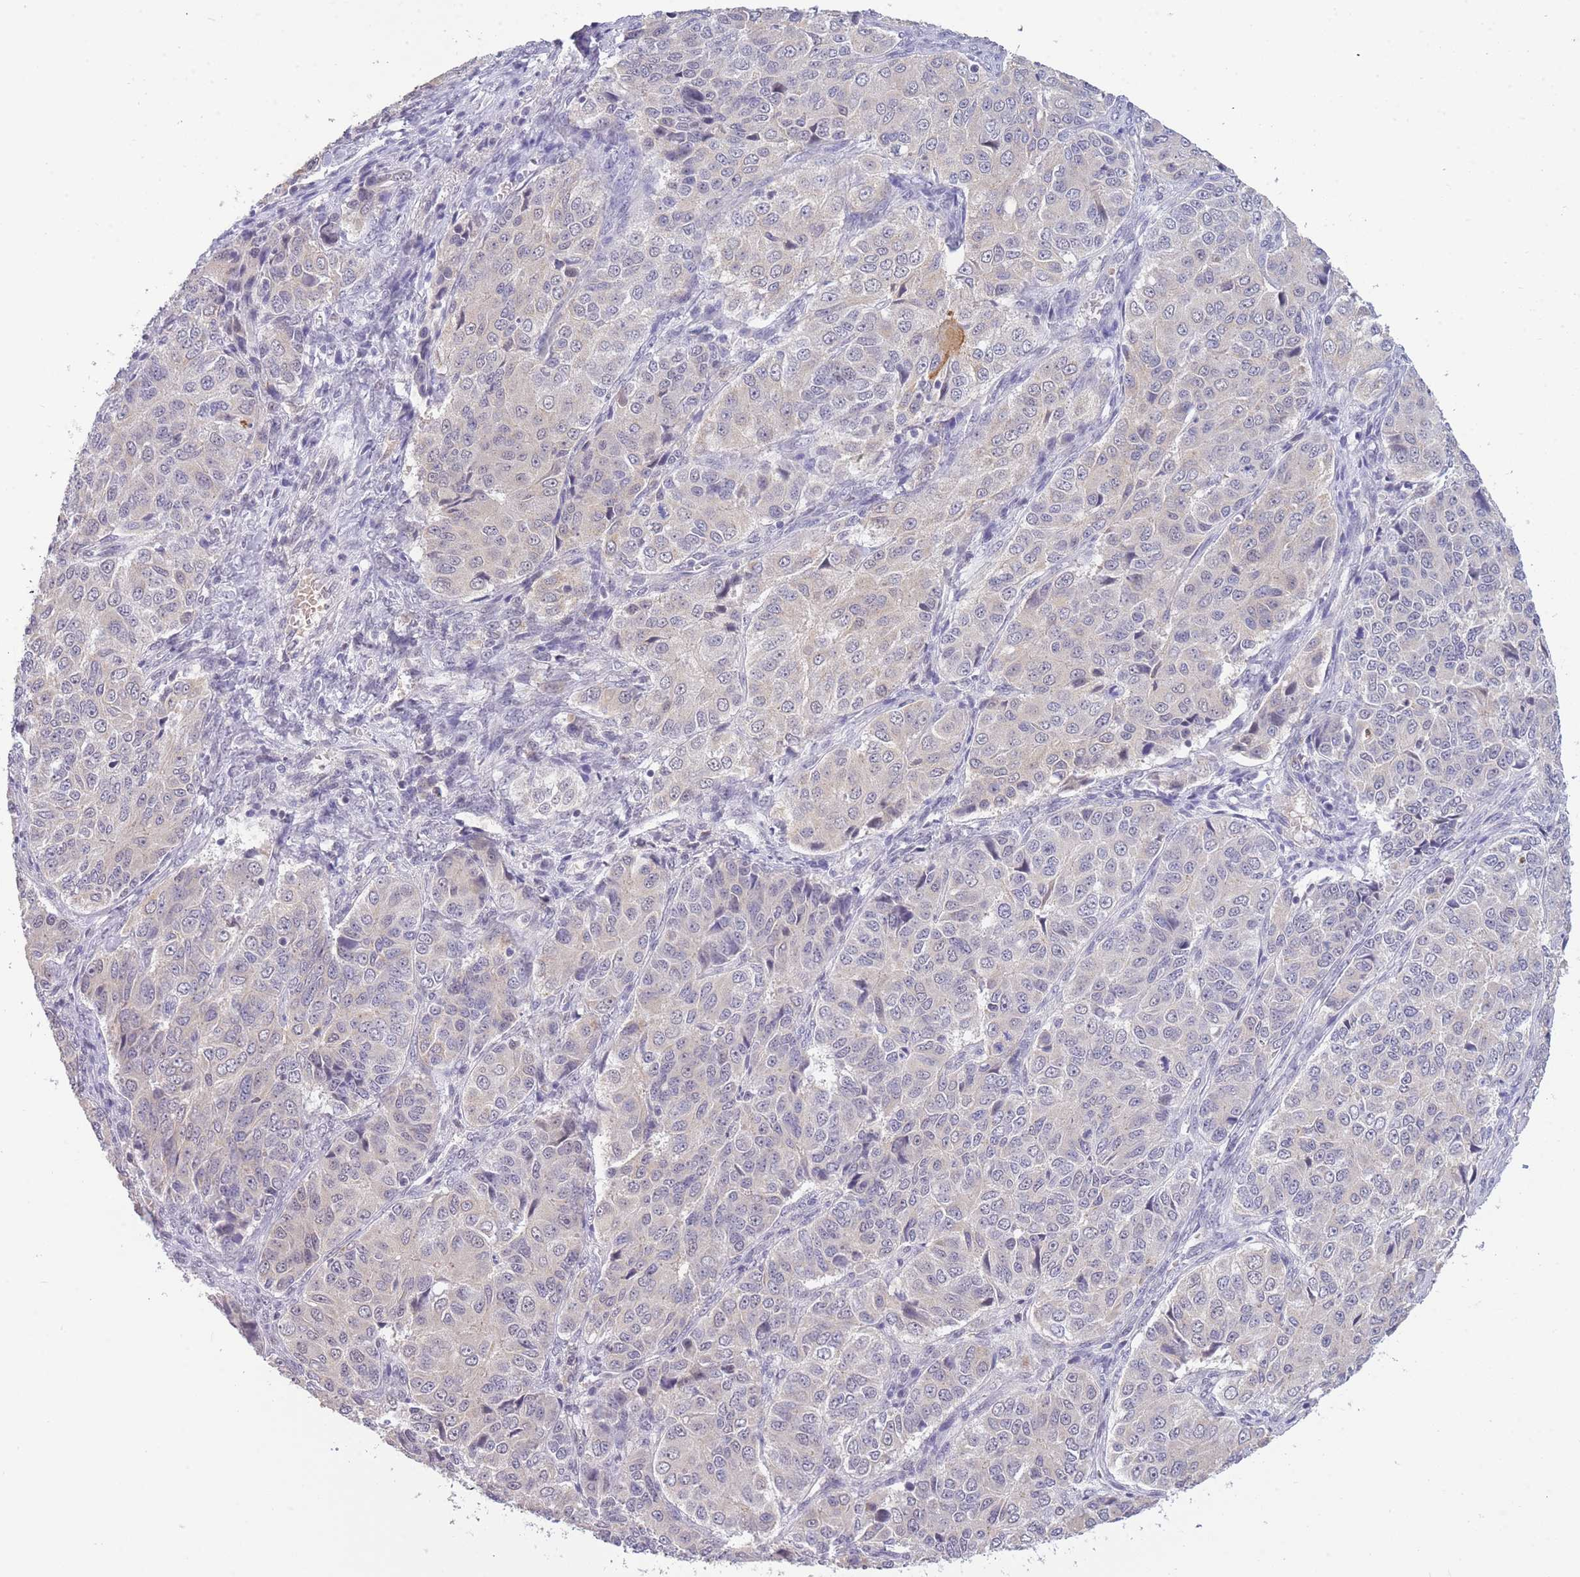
{"staining": {"intensity": "negative", "quantity": "none", "location": "none"}, "tissue": "ovarian cancer", "cell_type": "Tumor cells", "image_type": "cancer", "snomed": [{"axis": "morphology", "description": "Carcinoma, endometroid"}, {"axis": "topography", "description": "Ovary"}], "caption": "High power microscopy image of an immunohistochemistry (IHC) micrograph of ovarian cancer (endometroid carcinoma), revealing no significant positivity in tumor cells.", "gene": "GOLGA6L25", "patient": {"sex": "female", "age": 51}}